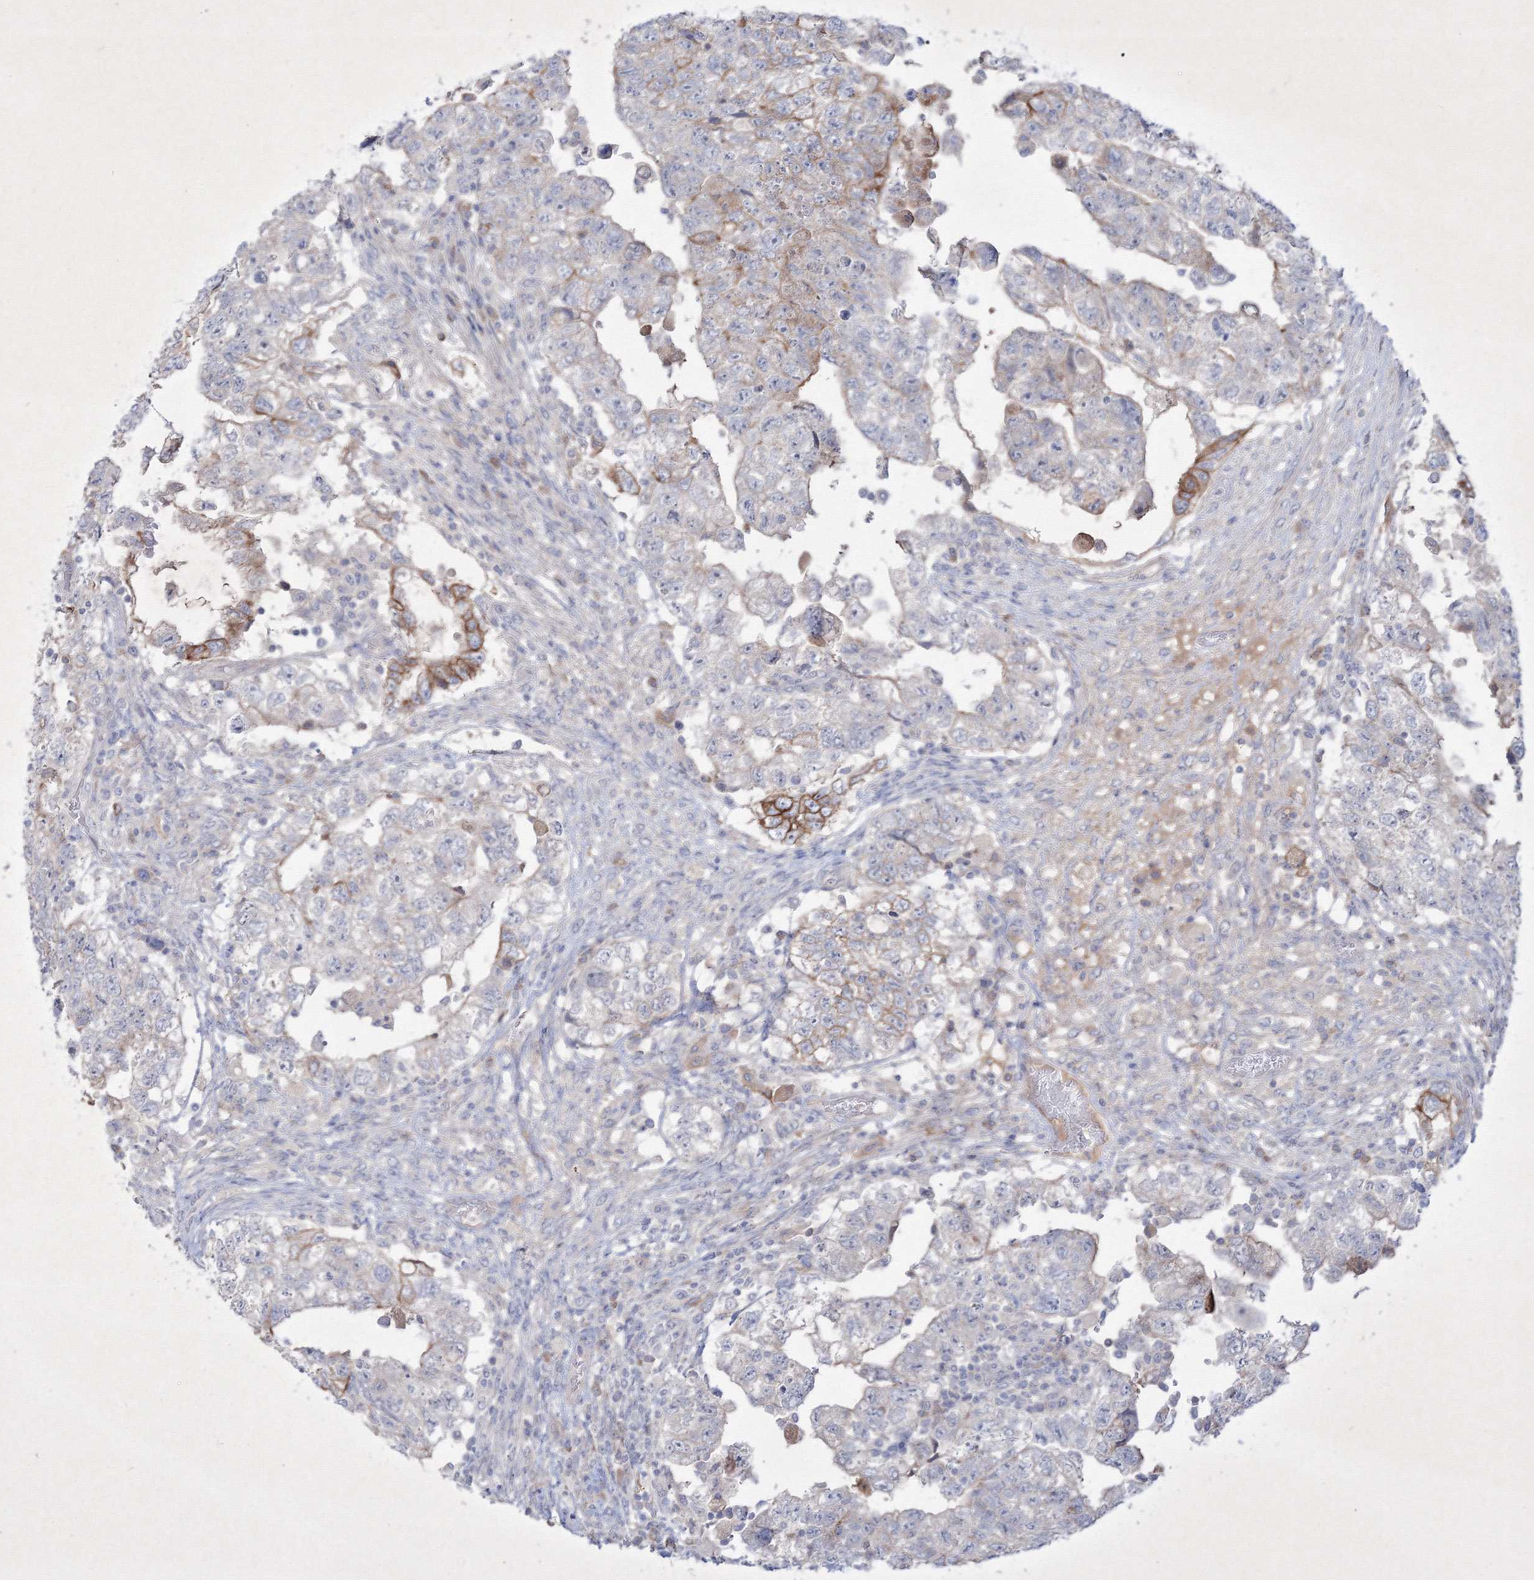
{"staining": {"intensity": "strong", "quantity": "<25%", "location": "cytoplasmic/membranous"}, "tissue": "testis cancer", "cell_type": "Tumor cells", "image_type": "cancer", "snomed": [{"axis": "morphology", "description": "Carcinoma, Embryonal, NOS"}, {"axis": "topography", "description": "Testis"}], "caption": "Protein staining shows strong cytoplasmic/membranous expression in approximately <25% of tumor cells in testis cancer (embryonal carcinoma).", "gene": "TMEM139", "patient": {"sex": "male", "age": 36}}